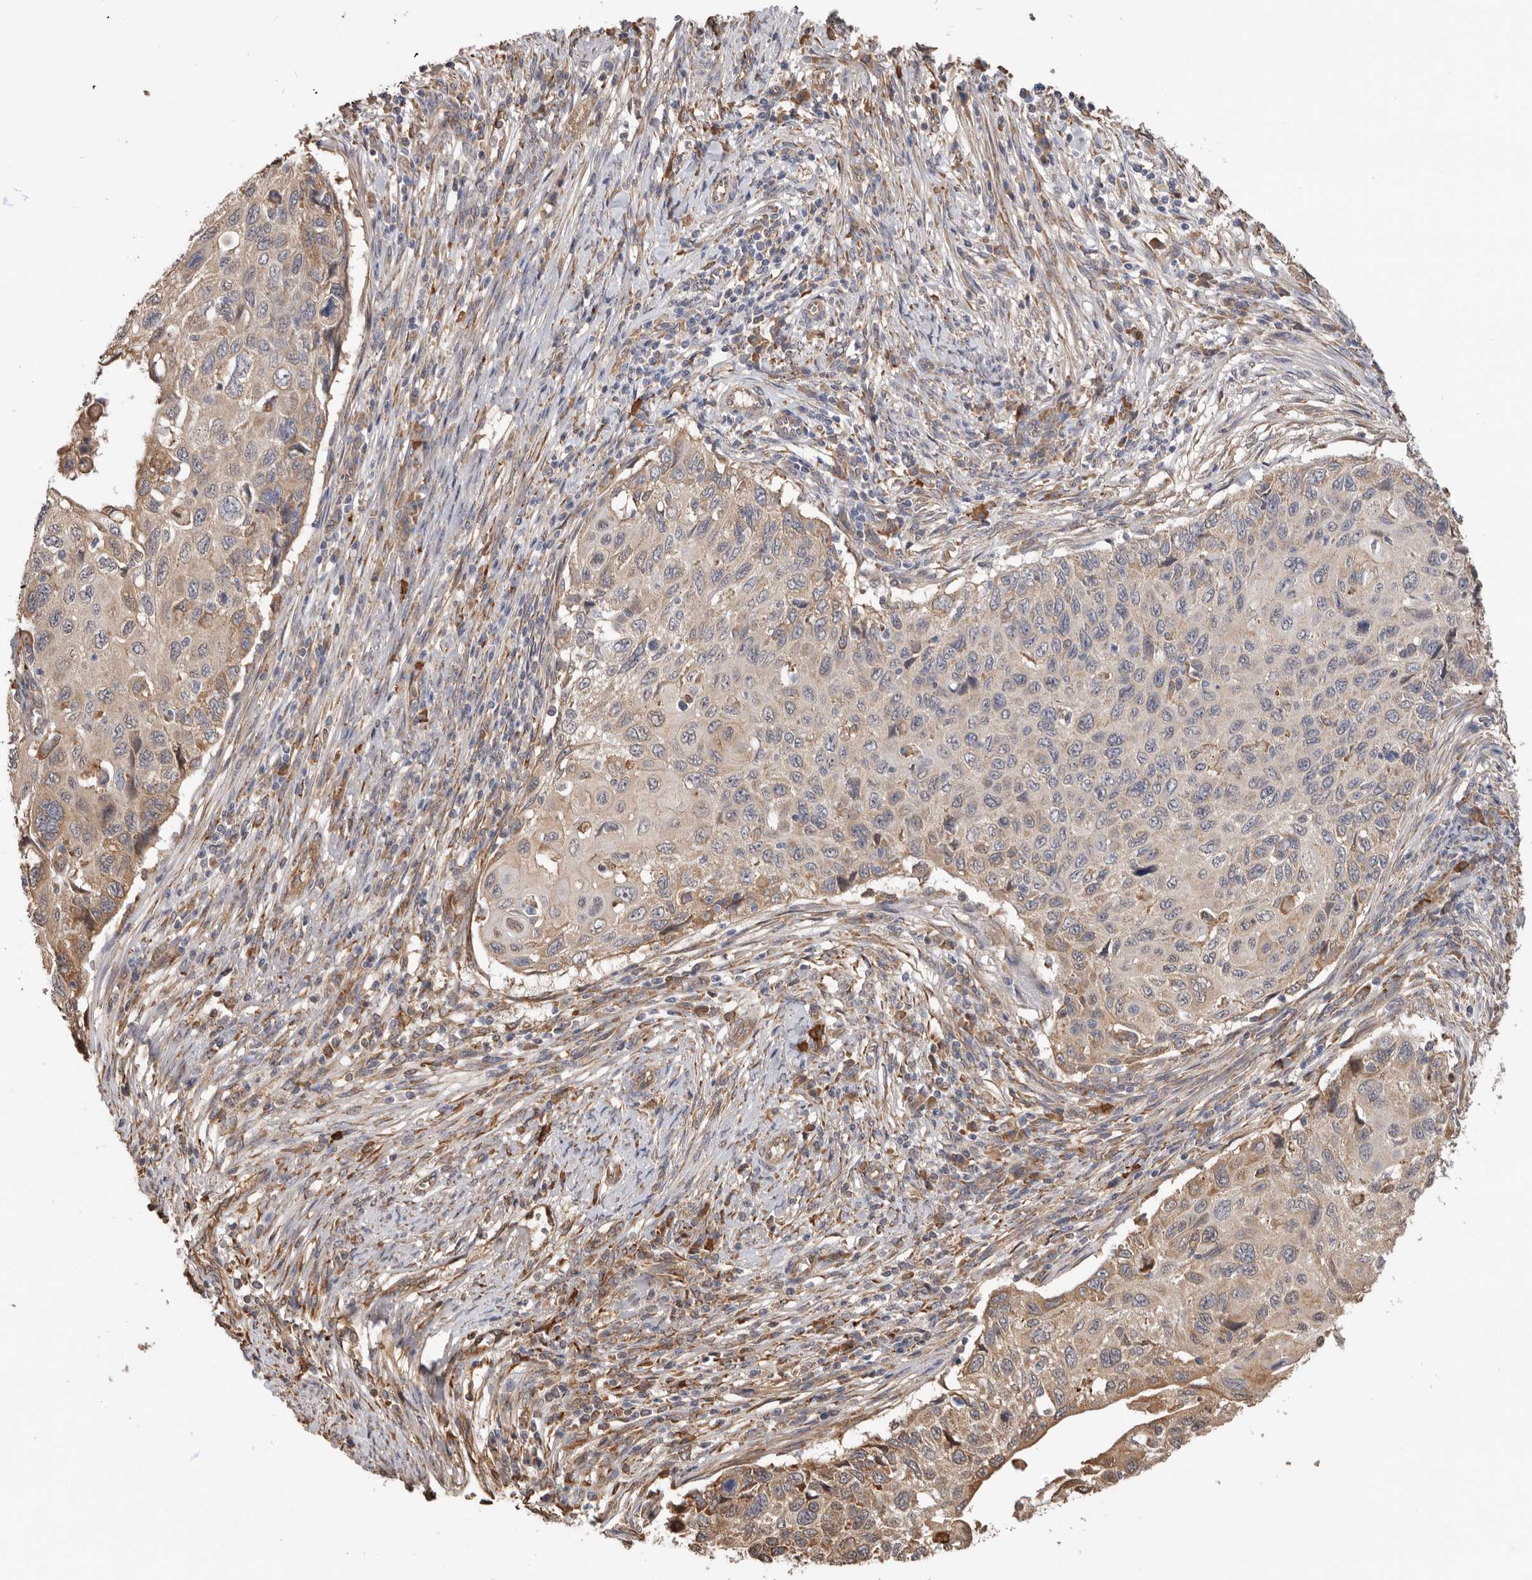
{"staining": {"intensity": "weak", "quantity": "25%-75%", "location": "cytoplasmic/membranous"}, "tissue": "cervical cancer", "cell_type": "Tumor cells", "image_type": "cancer", "snomed": [{"axis": "morphology", "description": "Squamous cell carcinoma, NOS"}, {"axis": "topography", "description": "Cervix"}], "caption": "The micrograph demonstrates immunohistochemical staining of cervical squamous cell carcinoma. There is weak cytoplasmic/membranous positivity is identified in about 25%-75% of tumor cells.", "gene": "CDC42BPB", "patient": {"sex": "female", "age": 70}}